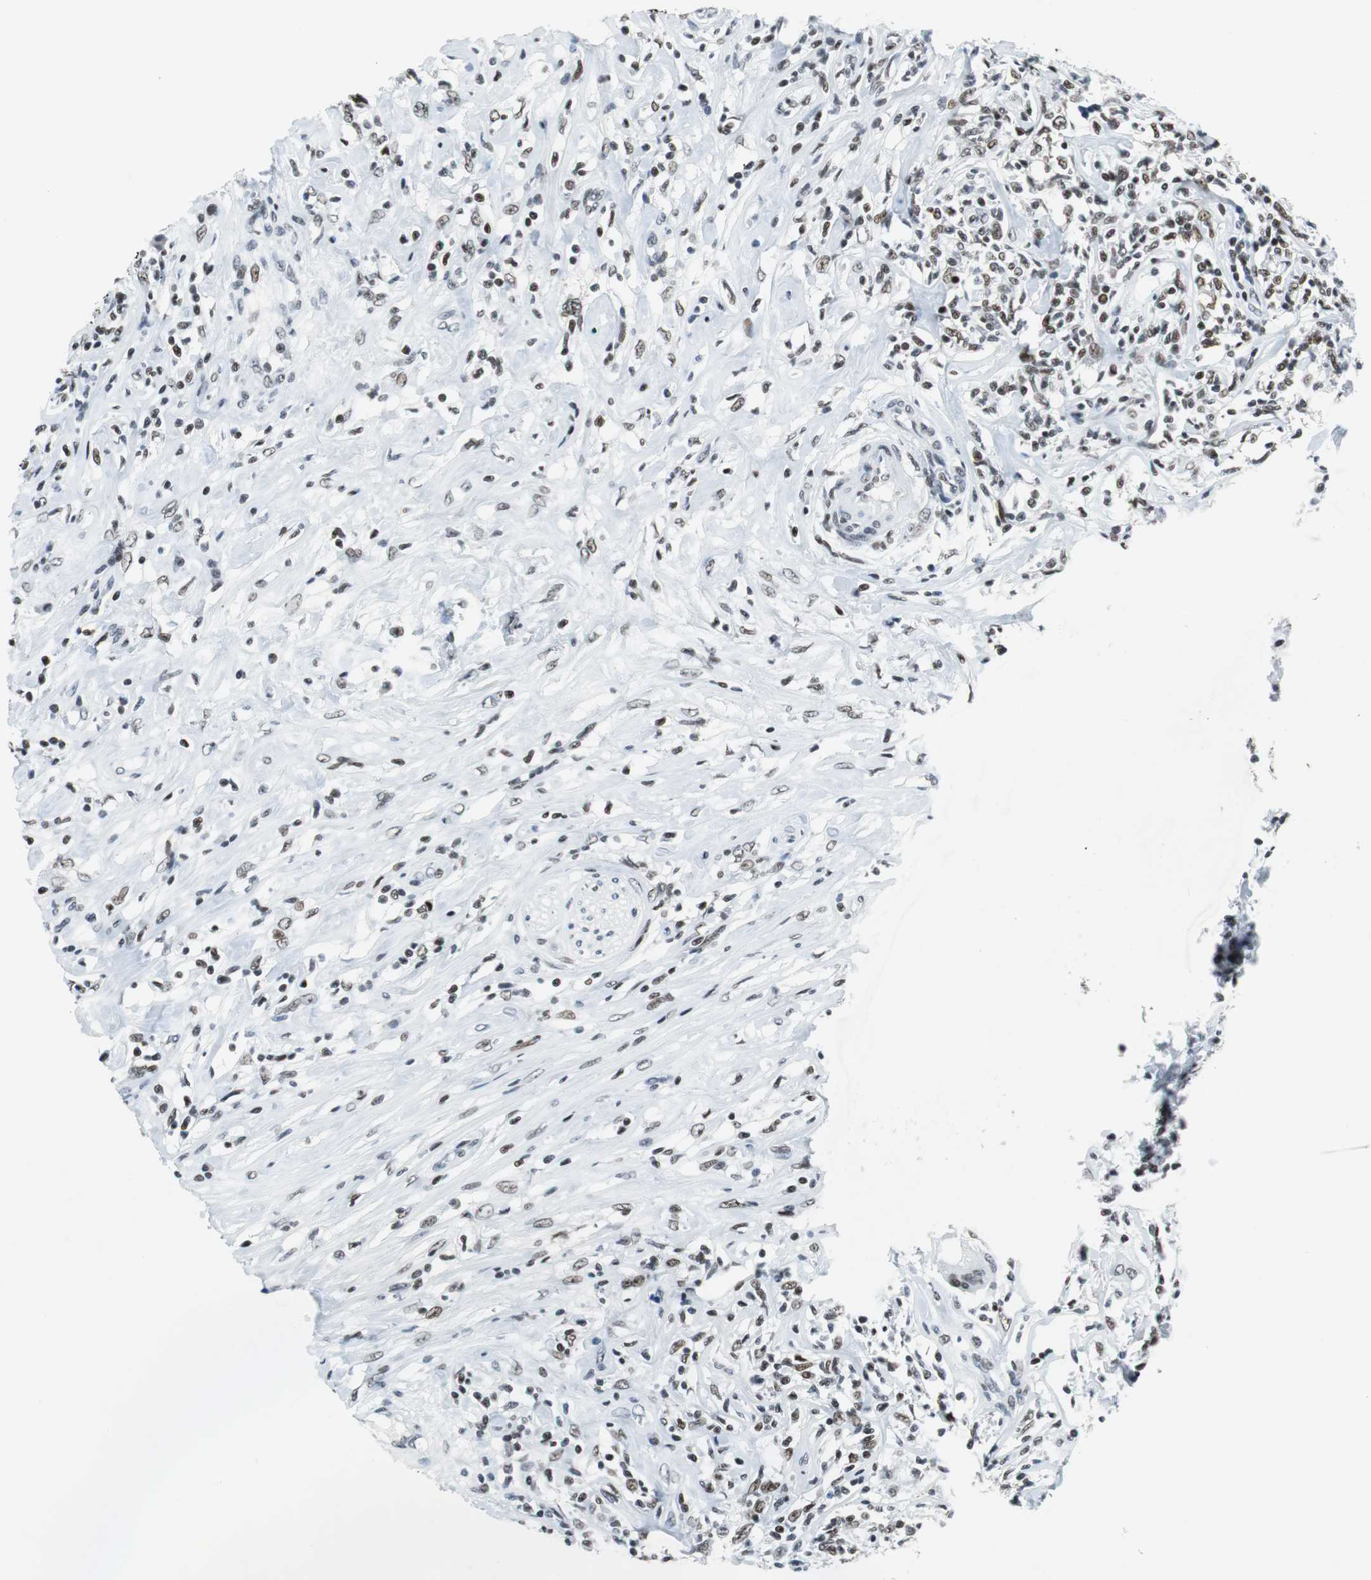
{"staining": {"intensity": "moderate", "quantity": ">75%", "location": "nuclear"}, "tissue": "lymphoma", "cell_type": "Tumor cells", "image_type": "cancer", "snomed": [{"axis": "morphology", "description": "Malignant lymphoma, non-Hodgkin's type, High grade"}, {"axis": "topography", "description": "Lymph node"}], "caption": "High-grade malignant lymphoma, non-Hodgkin's type stained with DAB (3,3'-diaminobenzidine) immunohistochemistry exhibits medium levels of moderate nuclear expression in about >75% of tumor cells. Using DAB (3,3'-diaminobenzidine) (brown) and hematoxylin (blue) stains, captured at high magnification using brightfield microscopy.", "gene": "HDAC3", "patient": {"sex": "female", "age": 84}}